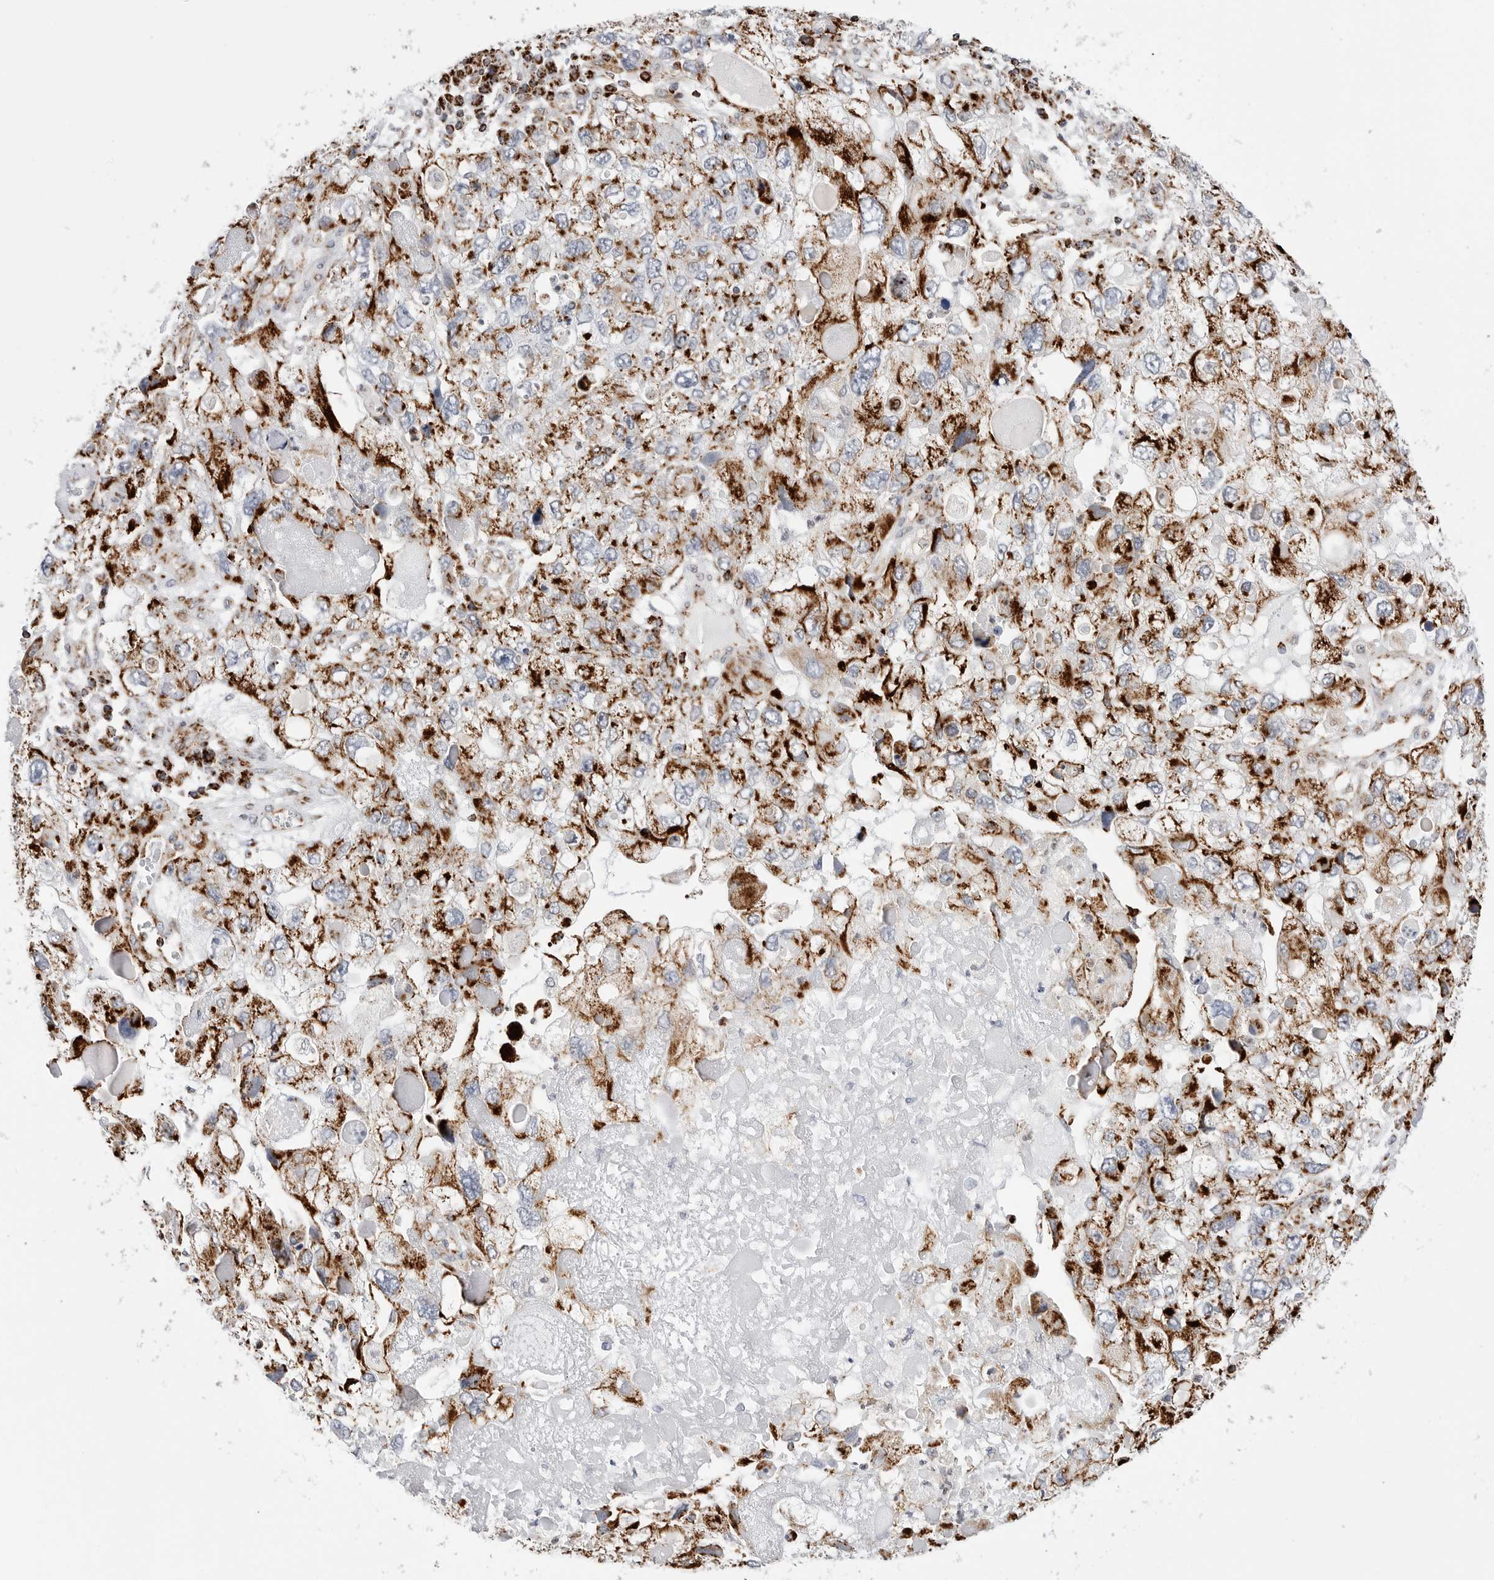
{"staining": {"intensity": "strong", "quantity": "25%-75%", "location": "cytoplasmic/membranous"}, "tissue": "endometrial cancer", "cell_type": "Tumor cells", "image_type": "cancer", "snomed": [{"axis": "morphology", "description": "Adenocarcinoma, NOS"}, {"axis": "topography", "description": "Endometrium"}], "caption": "A histopathology image of human endometrial cancer stained for a protein displays strong cytoplasmic/membranous brown staining in tumor cells. Using DAB (3,3'-diaminobenzidine) (brown) and hematoxylin (blue) stains, captured at high magnification using brightfield microscopy.", "gene": "ATP5IF1", "patient": {"sex": "female", "age": 49}}